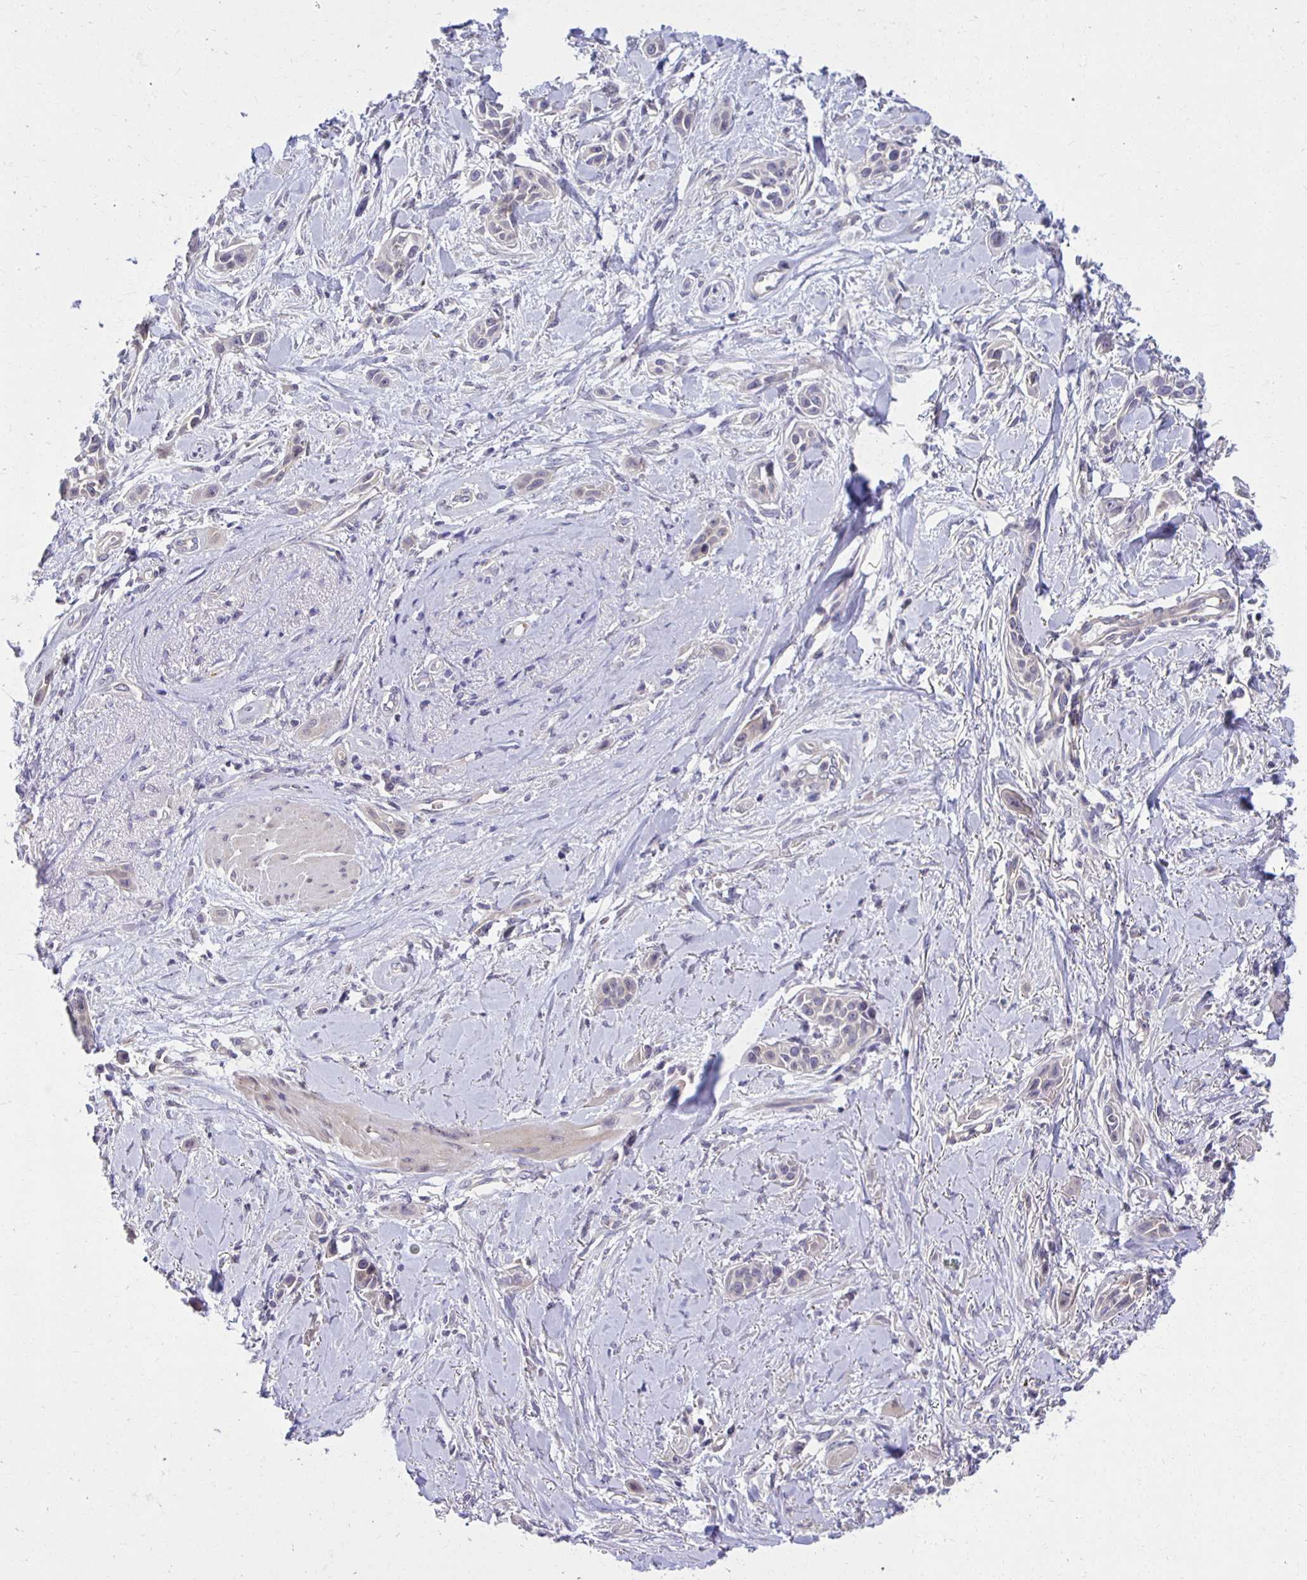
{"staining": {"intensity": "weak", "quantity": "<25%", "location": "cytoplasmic/membranous"}, "tissue": "skin cancer", "cell_type": "Tumor cells", "image_type": "cancer", "snomed": [{"axis": "morphology", "description": "Squamous cell carcinoma, NOS"}, {"axis": "topography", "description": "Skin"}], "caption": "IHC of human skin cancer demonstrates no staining in tumor cells. (DAB IHC with hematoxylin counter stain).", "gene": "MIEN1", "patient": {"sex": "female", "age": 69}}